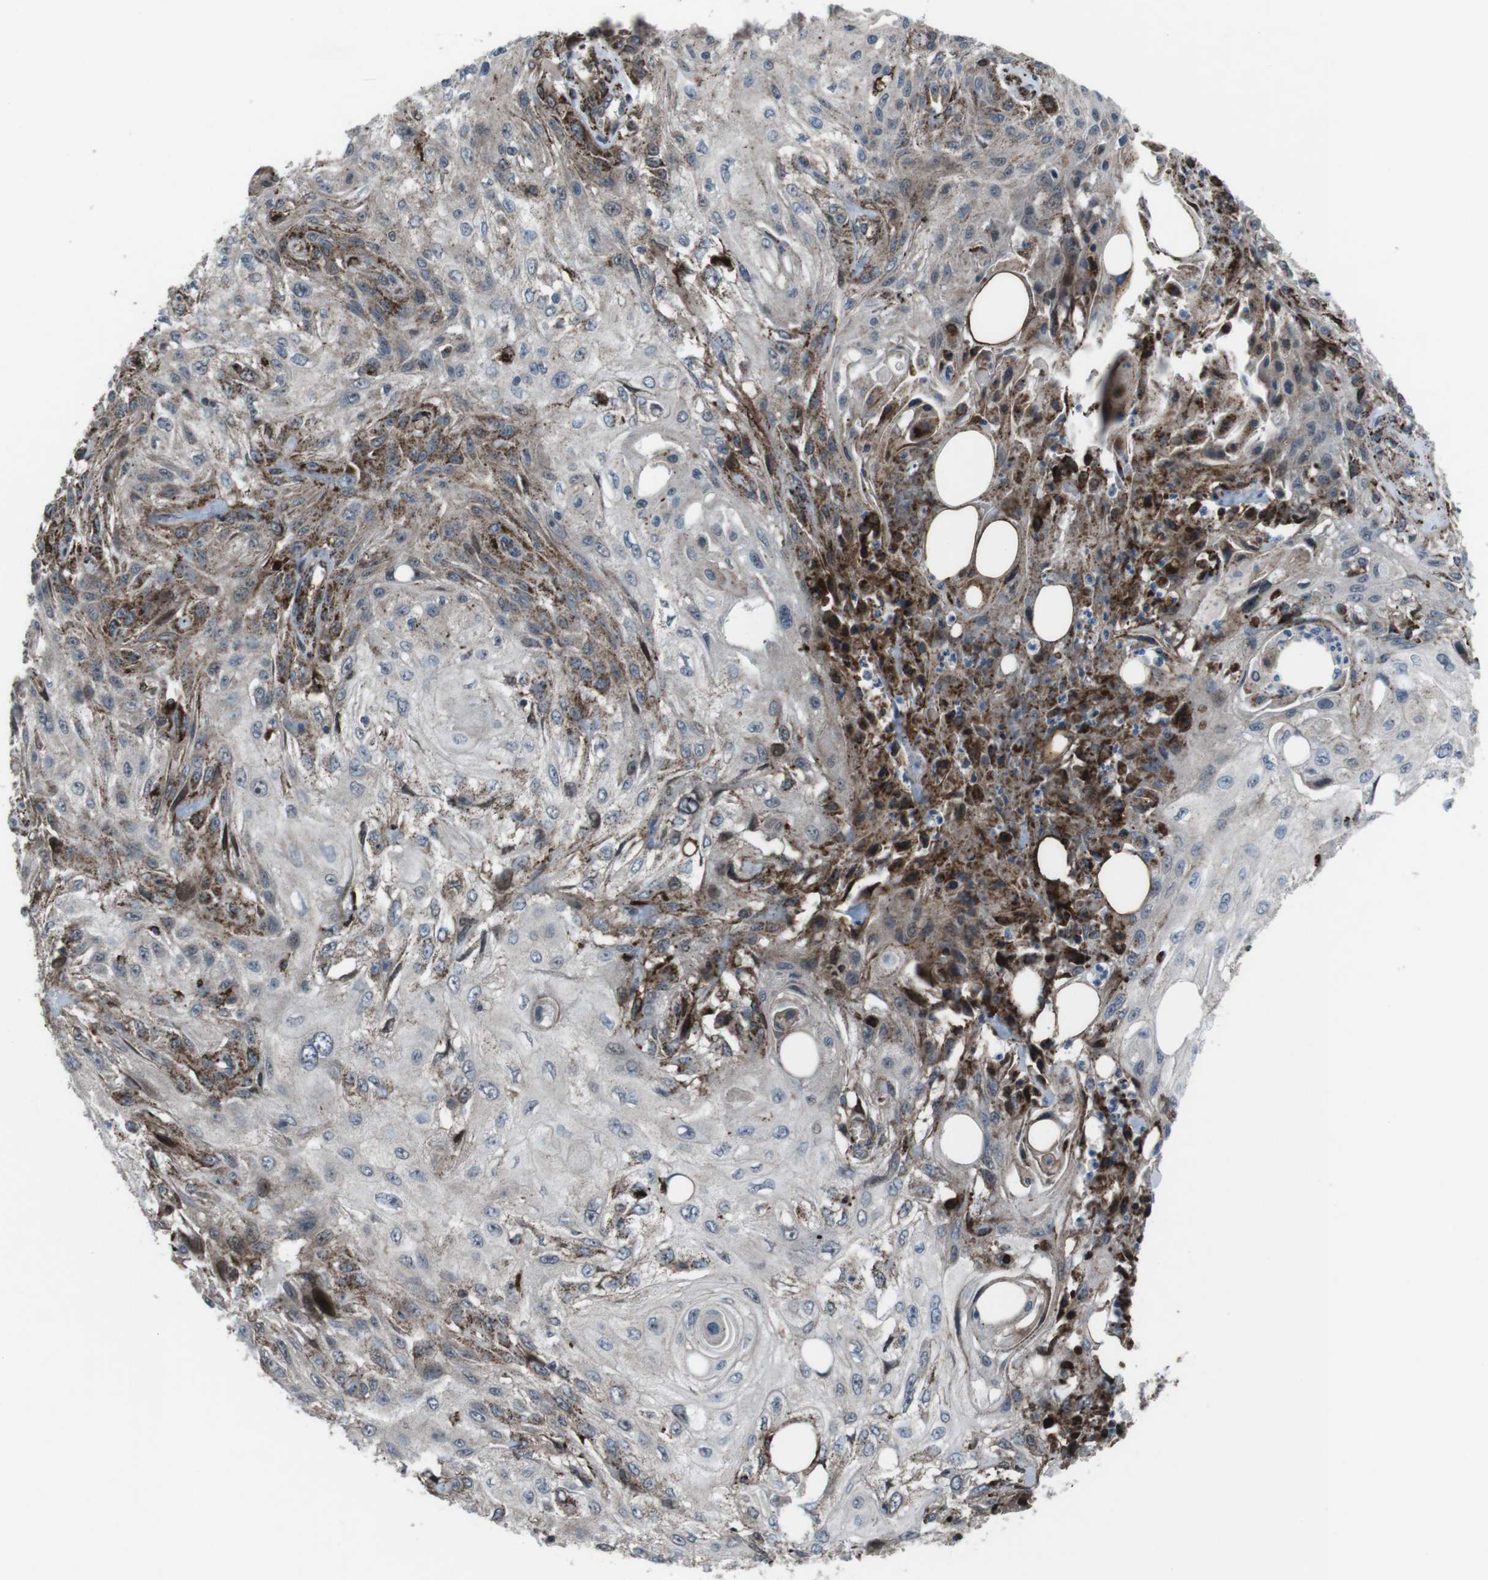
{"staining": {"intensity": "strong", "quantity": "25%-75%", "location": "cytoplasmic/membranous"}, "tissue": "skin cancer", "cell_type": "Tumor cells", "image_type": "cancer", "snomed": [{"axis": "morphology", "description": "Squamous cell carcinoma, NOS"}, {"axis": "topography", "description": "Skin"}], "caption": "Immunohistochemistry micrograph of neoplastic tissue: skin cancer (squamous cell carcinoma) stained using immunohistochemistry demonstrates high levels of strong protein expression localized specifically in the cytoplasmic/membranous of tumor cells, appearing as a cytoplasmic/membranous brown color.", "gene": "GDF10", "patient": {"sex": "male", "age": 75}}